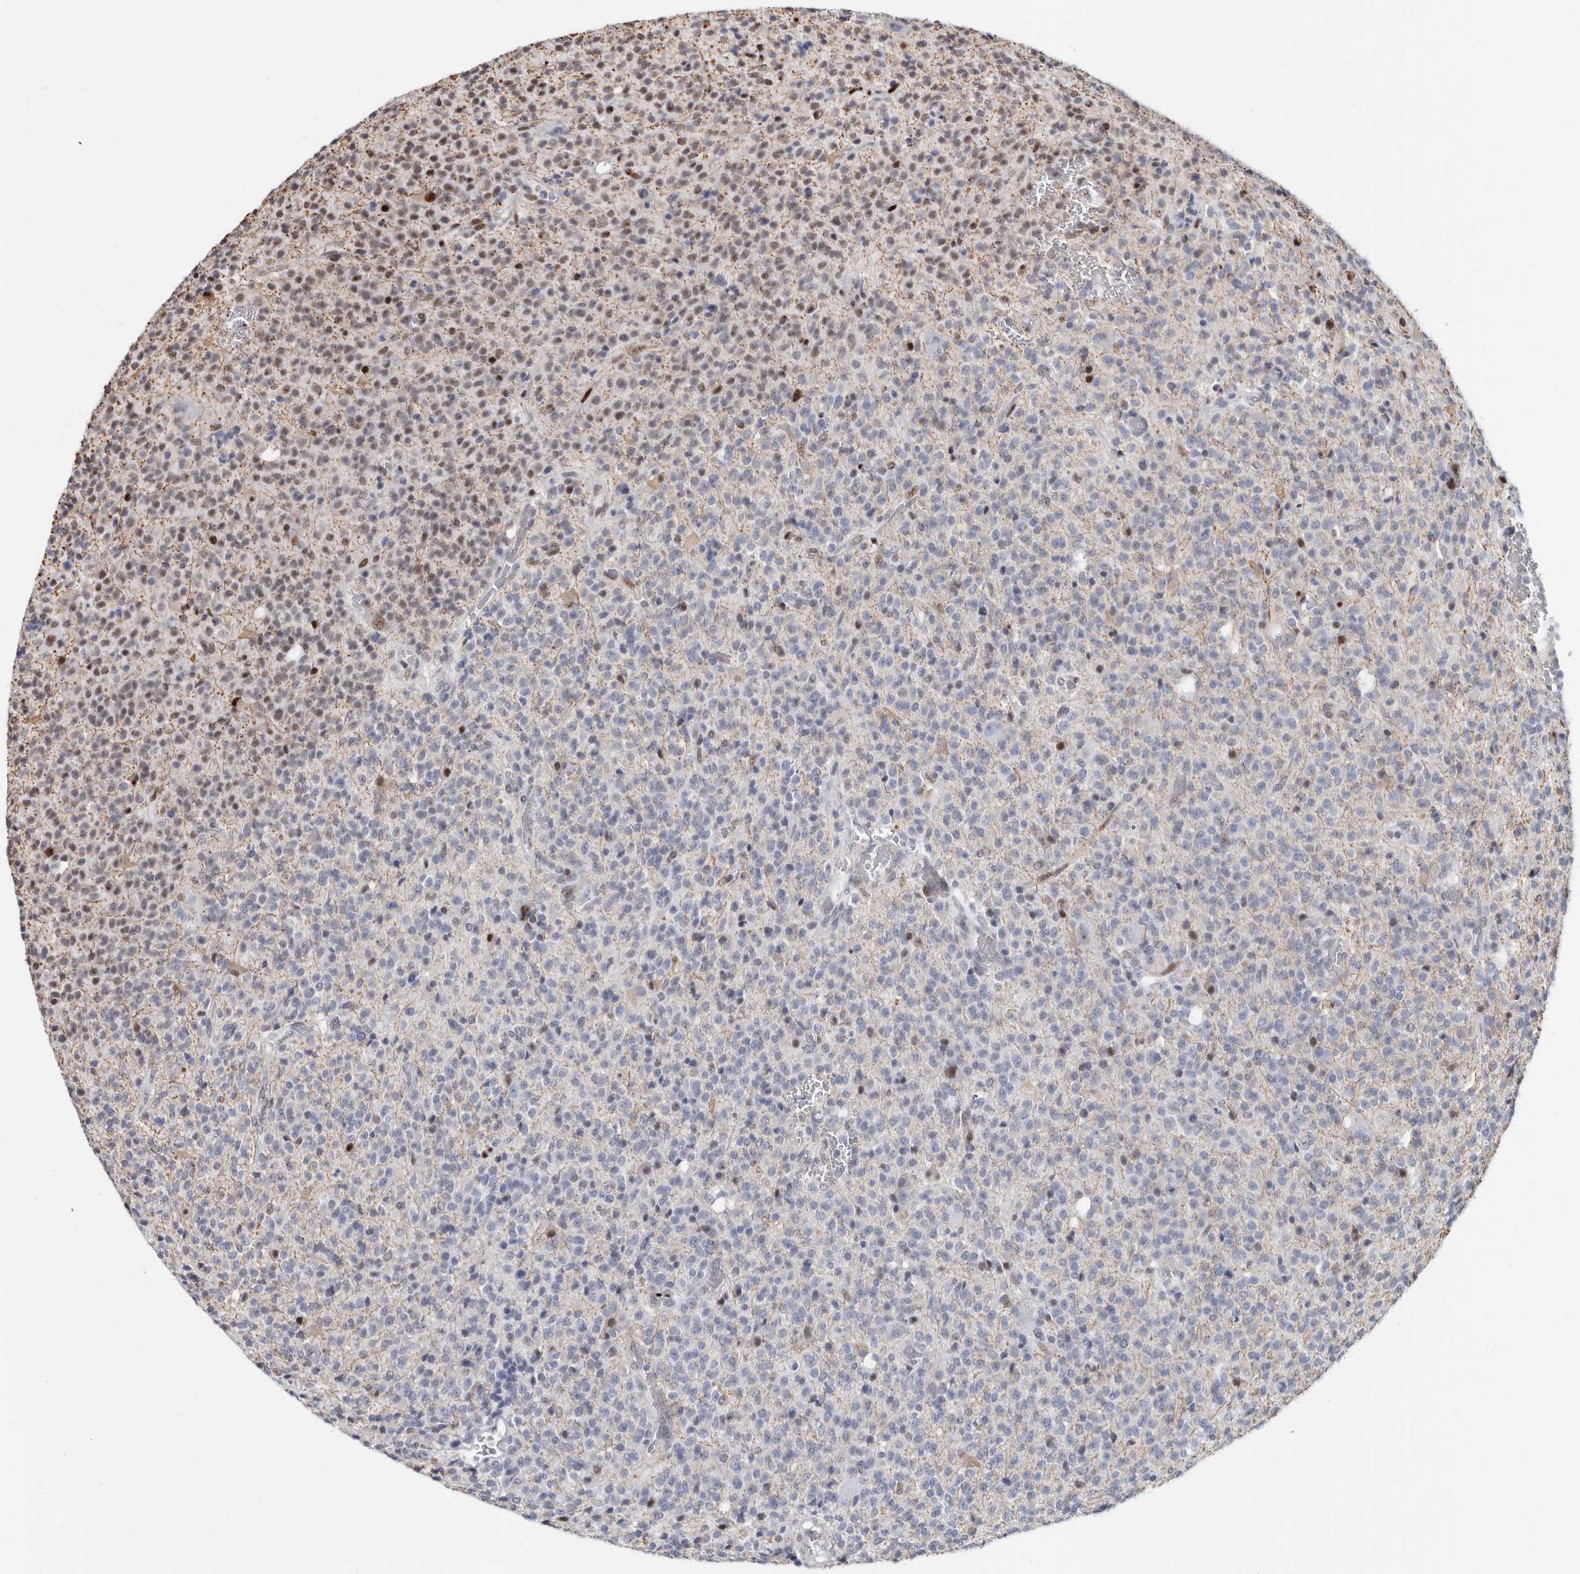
{"staining": {"intensity": "moderate", "quantity": "<25%", "location": "nuclear"}, "tissue": "glioma", "cell_type": "Tumor cells", "image_type": "cancer", "snomed": [{"axis": "morphology", "description": "Glioma, malignant, High grade"}, {"axis": "topography", "description": "Brain"}], "caption": "Moderate nuclear positivity for a protein is seen in approximately <25% of tumor cells of malignant high-grade glioma using immunohistochemistry (IHC).", "gene": "WRAP73", "patient": {"sex": "male", "age": 34}}